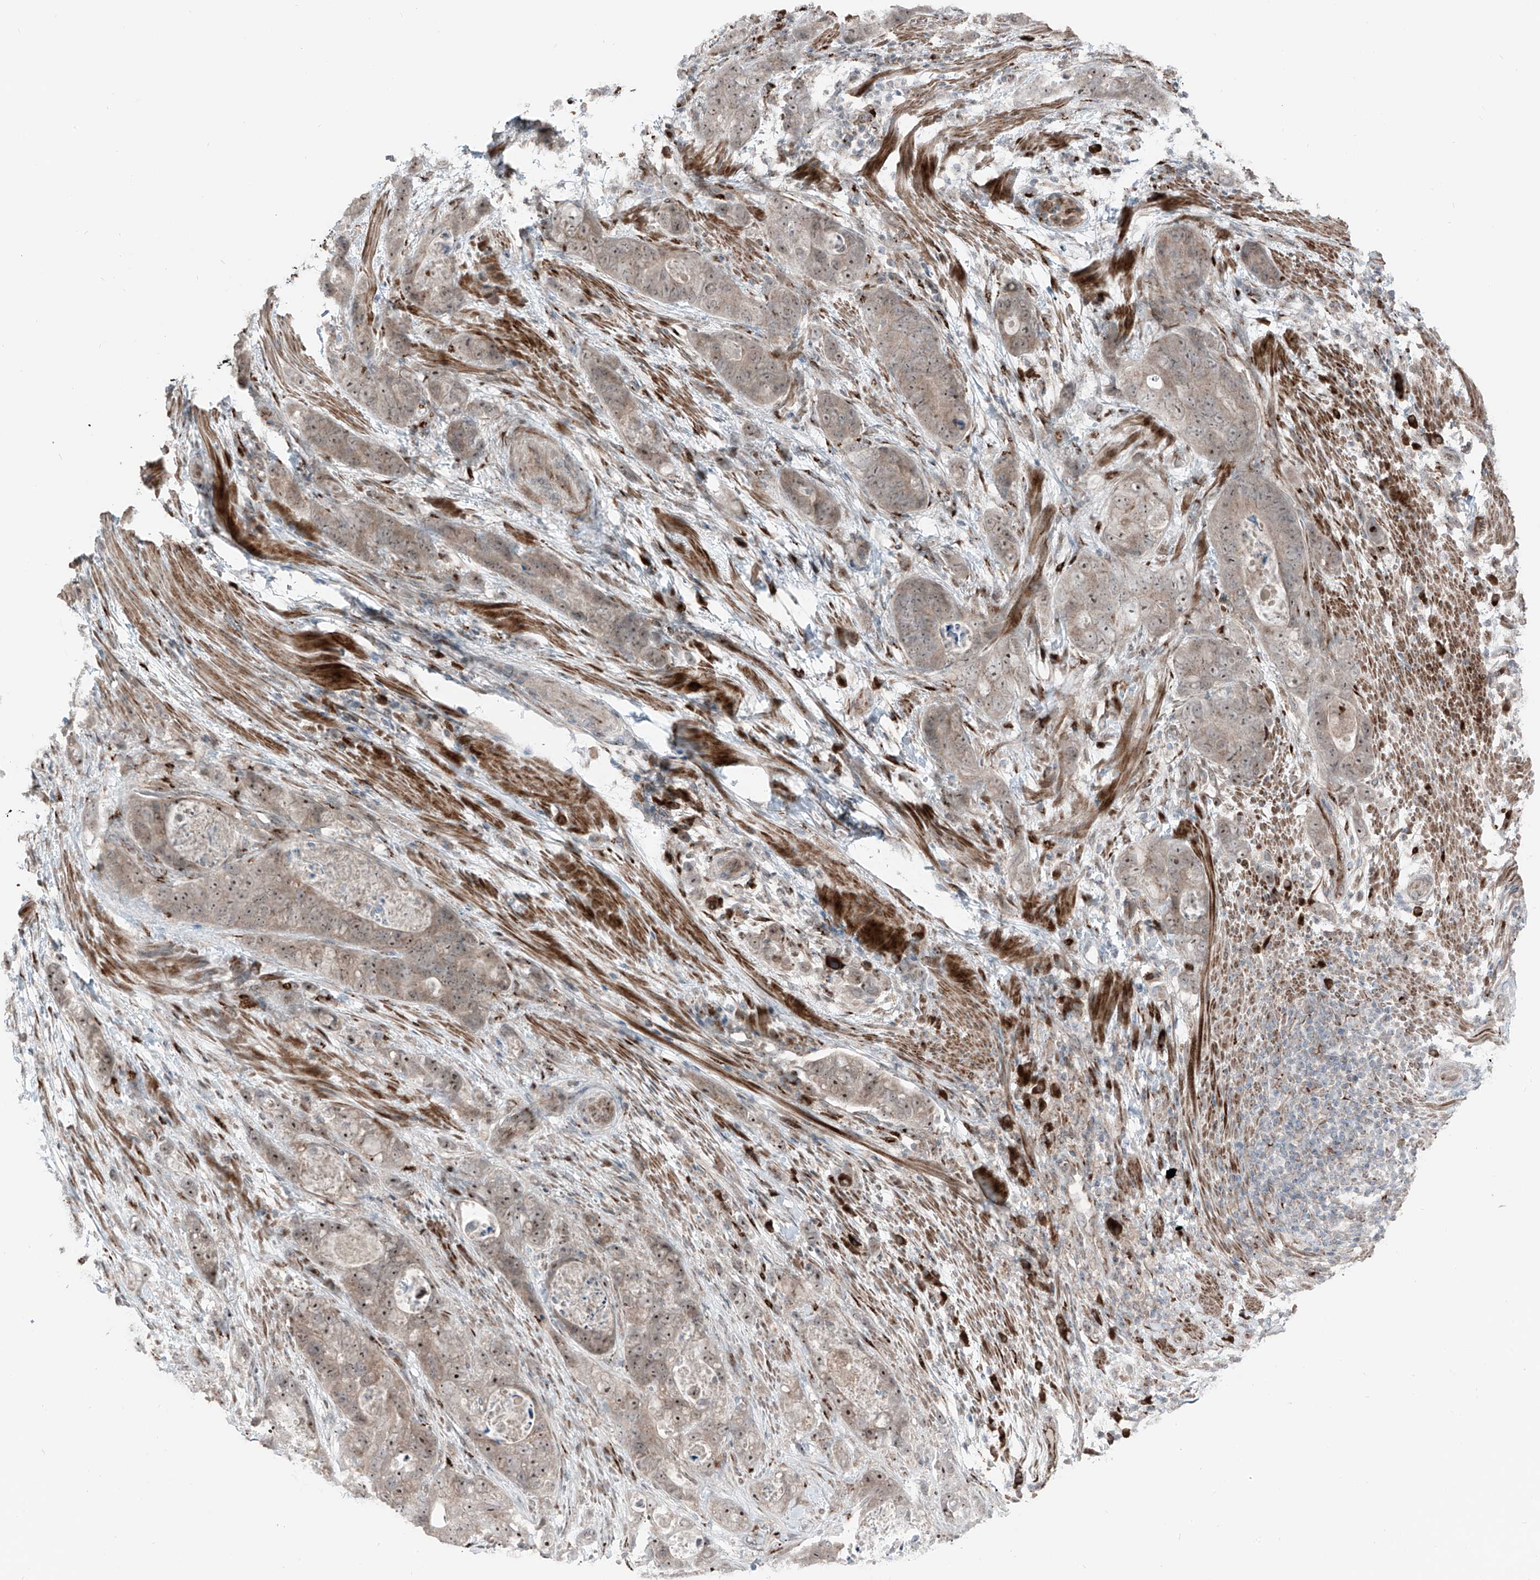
{"staining": {"intensity": "weak", "quantity": ">75%", "location": "cytoplasmic/membranous,nuclear"}, "tissue": "stomach cancer", "cell_type": "Tumor cells", "image_type": "cancer", "snomed": [{"axis": "morphology", "description": "Adenocarcinoma, NOS"}, {"axis": "topography", "description": "Stomach"}], "caption": "A histopathology image showing weak cytoplasmic/membranous and nuclear staining in approximately >75% of tumor cells in stomach adenocarcinoma, as visualized by brown immunohistochemical staining.", "gene": "ERLEC1", "patient": {"sex": "female", "age": 89}}